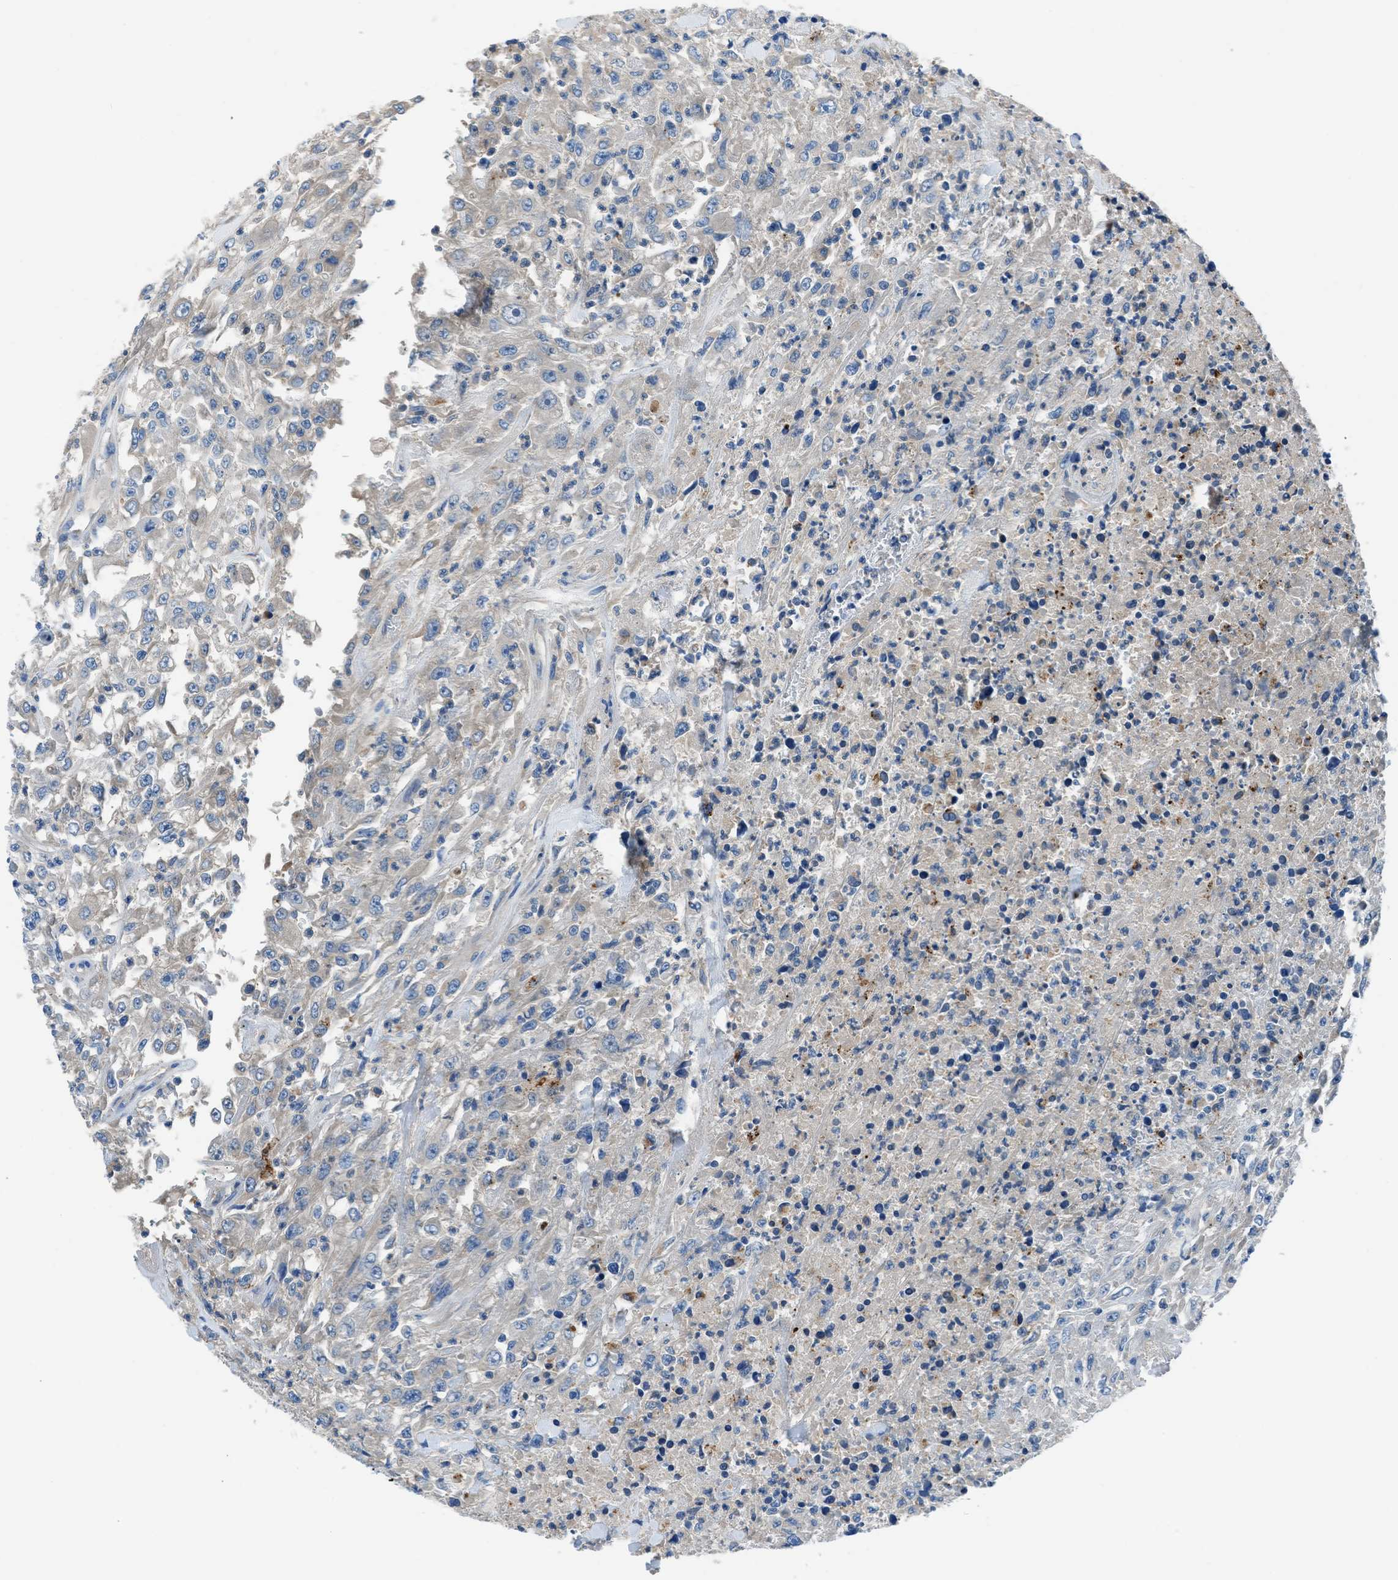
{"staining": {"intensity": "negative", "quantity": "none", "location": "none"}, "tissue": "urothelial cancer", "cell_type": "Tumor cells", "image_type": "cancer", "snomed": [{"axis": "morphology", "description": "Urothelial carcinoma, High grade"}, {"axis": "topography", "description": "Urinary bladder"}], "caption": "Histopathology image shows no significant protein positivity in tumor cells of urothelial carcinoma (high-grade).", "gene": "SLC38A6", "patient": {"sex": "male", "age": 46}}